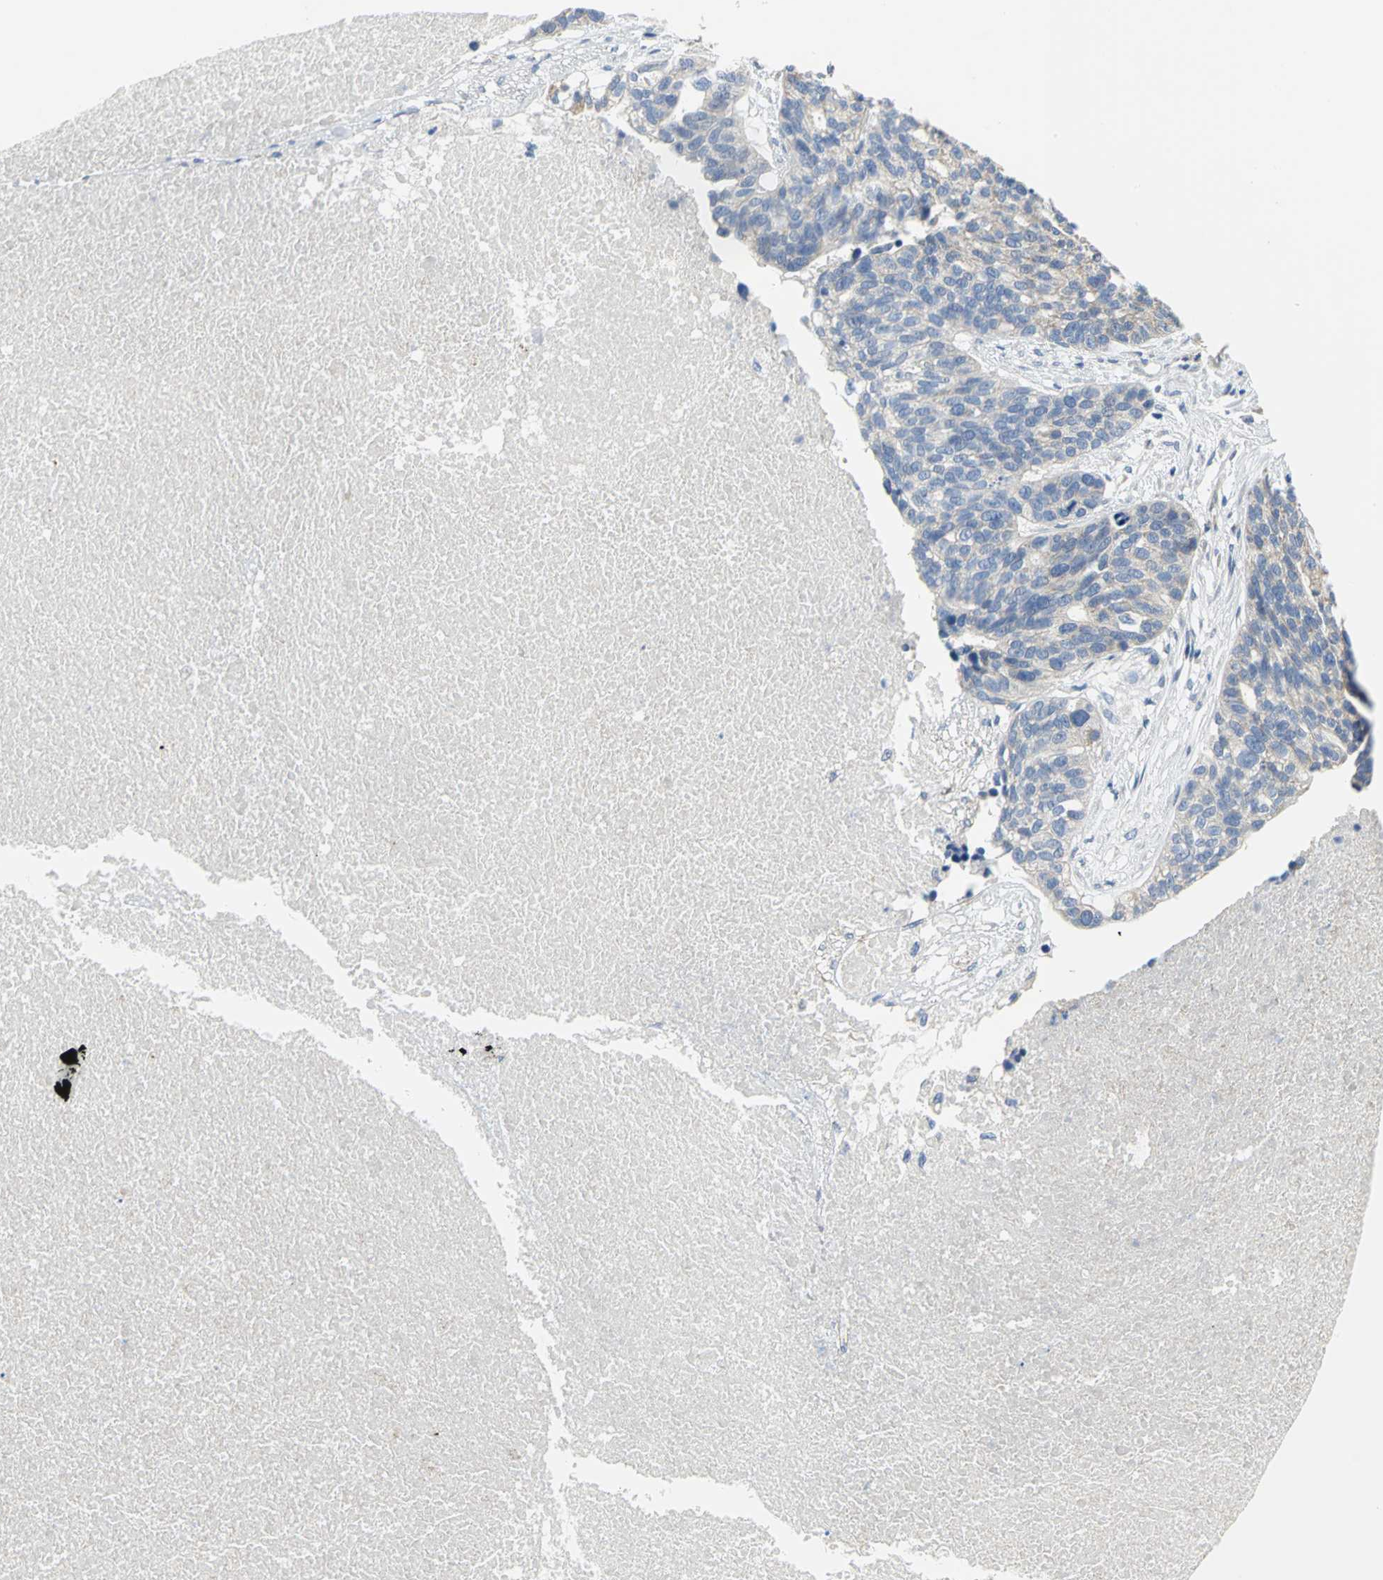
{"staining": {"intensity": "negative", "quantity": "none", "location": "none"}, "tissue": "ovarian cancer", "cell_type": "Tumor cells", "image_type": "cancer", "snomed": [{"axis": "morphology", "description": "Cystadenocarcinoma, serous, NOS"}, {"axis": "topography", "description": "Ovary"}], "caption": "An IHC histopathology image of ovarian cancer is shown. There is no staining in tumor cells of ovarian cancer.", "gene": "HTR1F", "patient": {"sex": "female", "age": 59}}